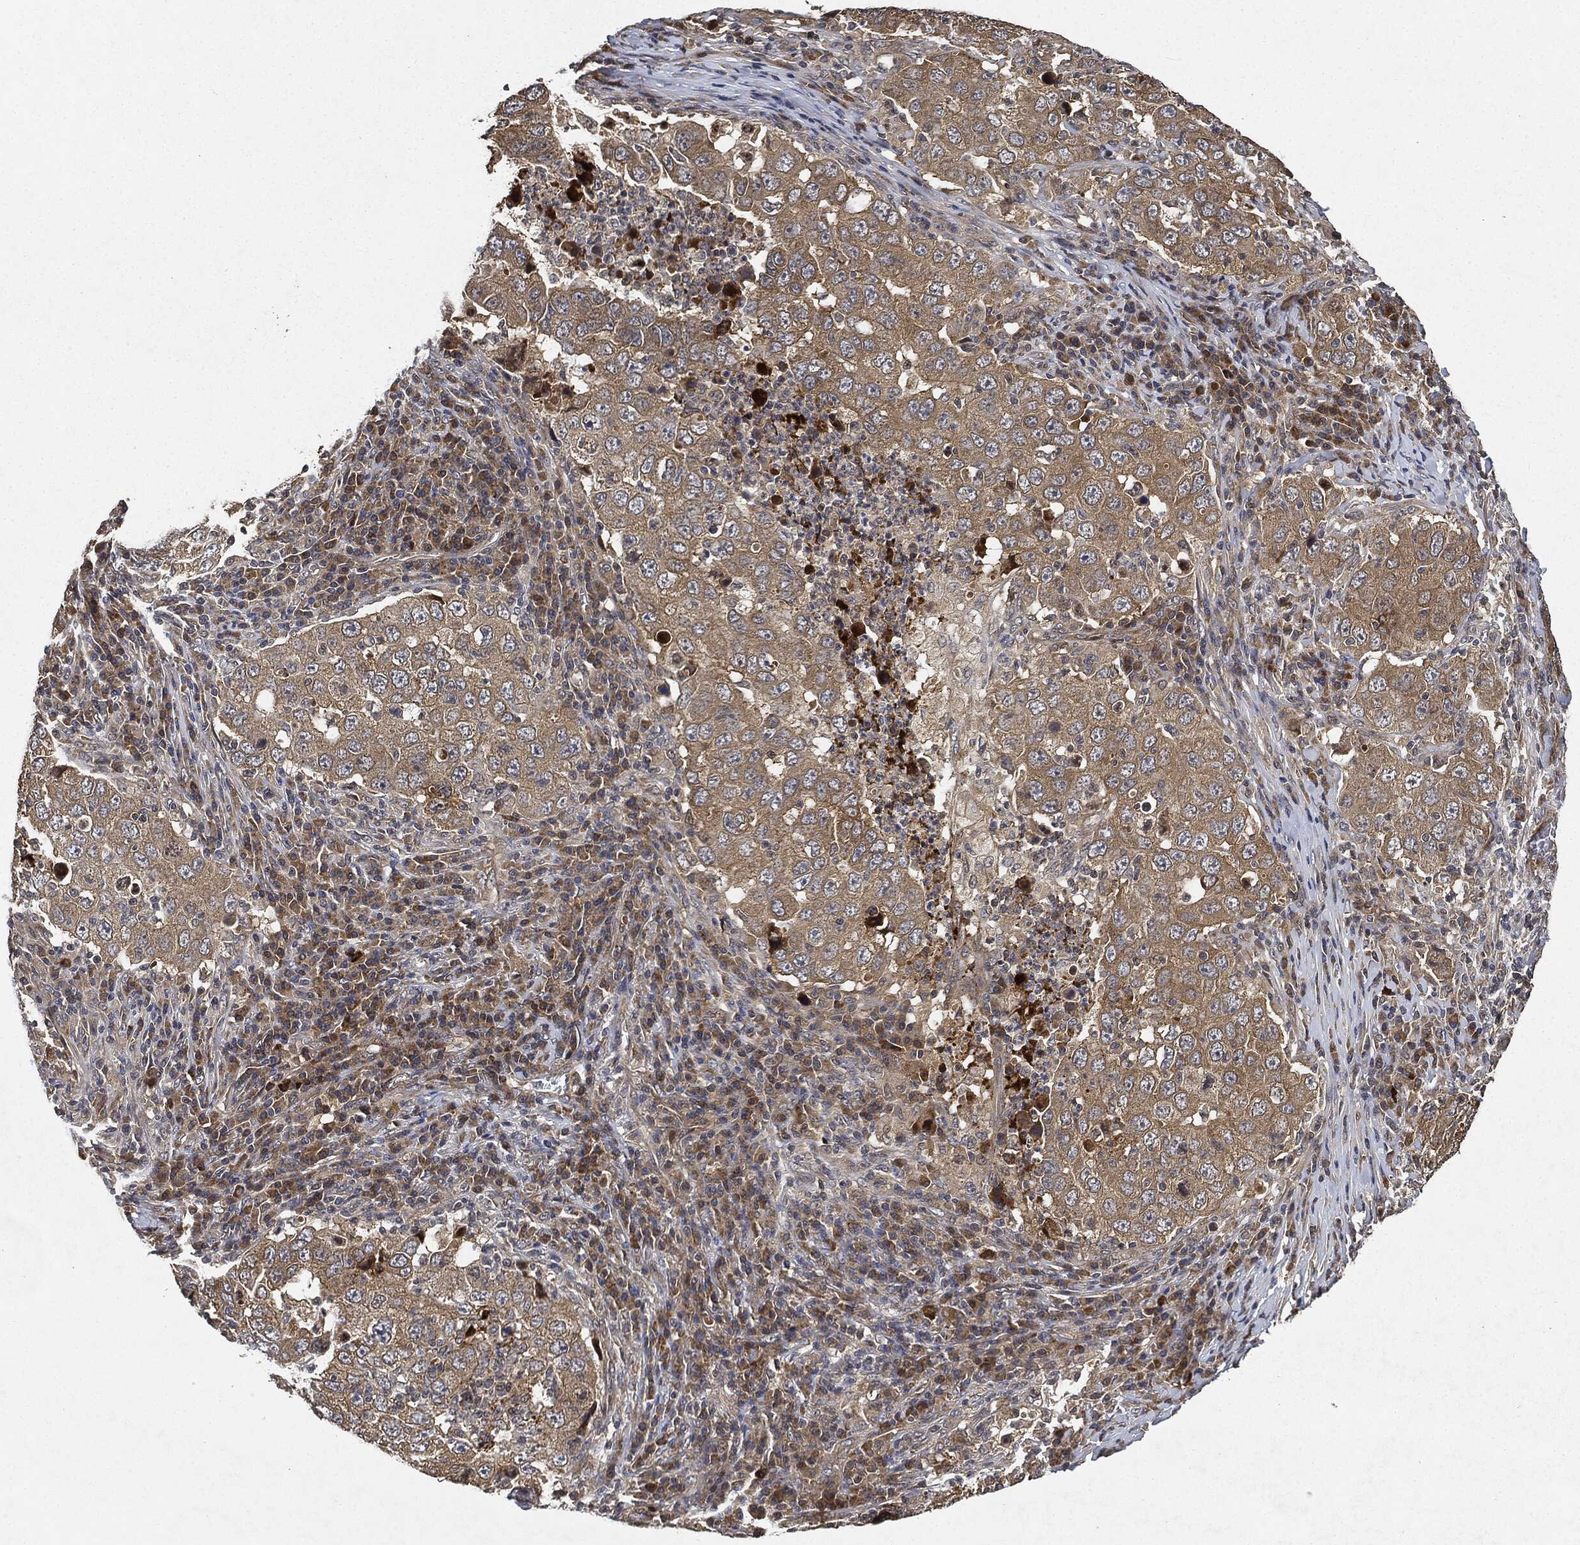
{"staining": {"intensity": "weak", "quantity": "25%-75%", "location": "cytoplasmic/membranous"}, "tissue": "lung cancer", "cell_type": "Tumor cells", "image_type": "cancer", "snomed": [{"axis": "morphology", "description": "Adenocarcinoma, NOS"}, {"axis": "topography", "description": "Lung"}], "caption": "Human lung cancer stained for a protein (brown) exhibits weak cytoplasmic/membranous positive staining in about 25%-75% of tumor cells.", "gene": "MLST8", "patient": {"sex": "male", "age": 73}}